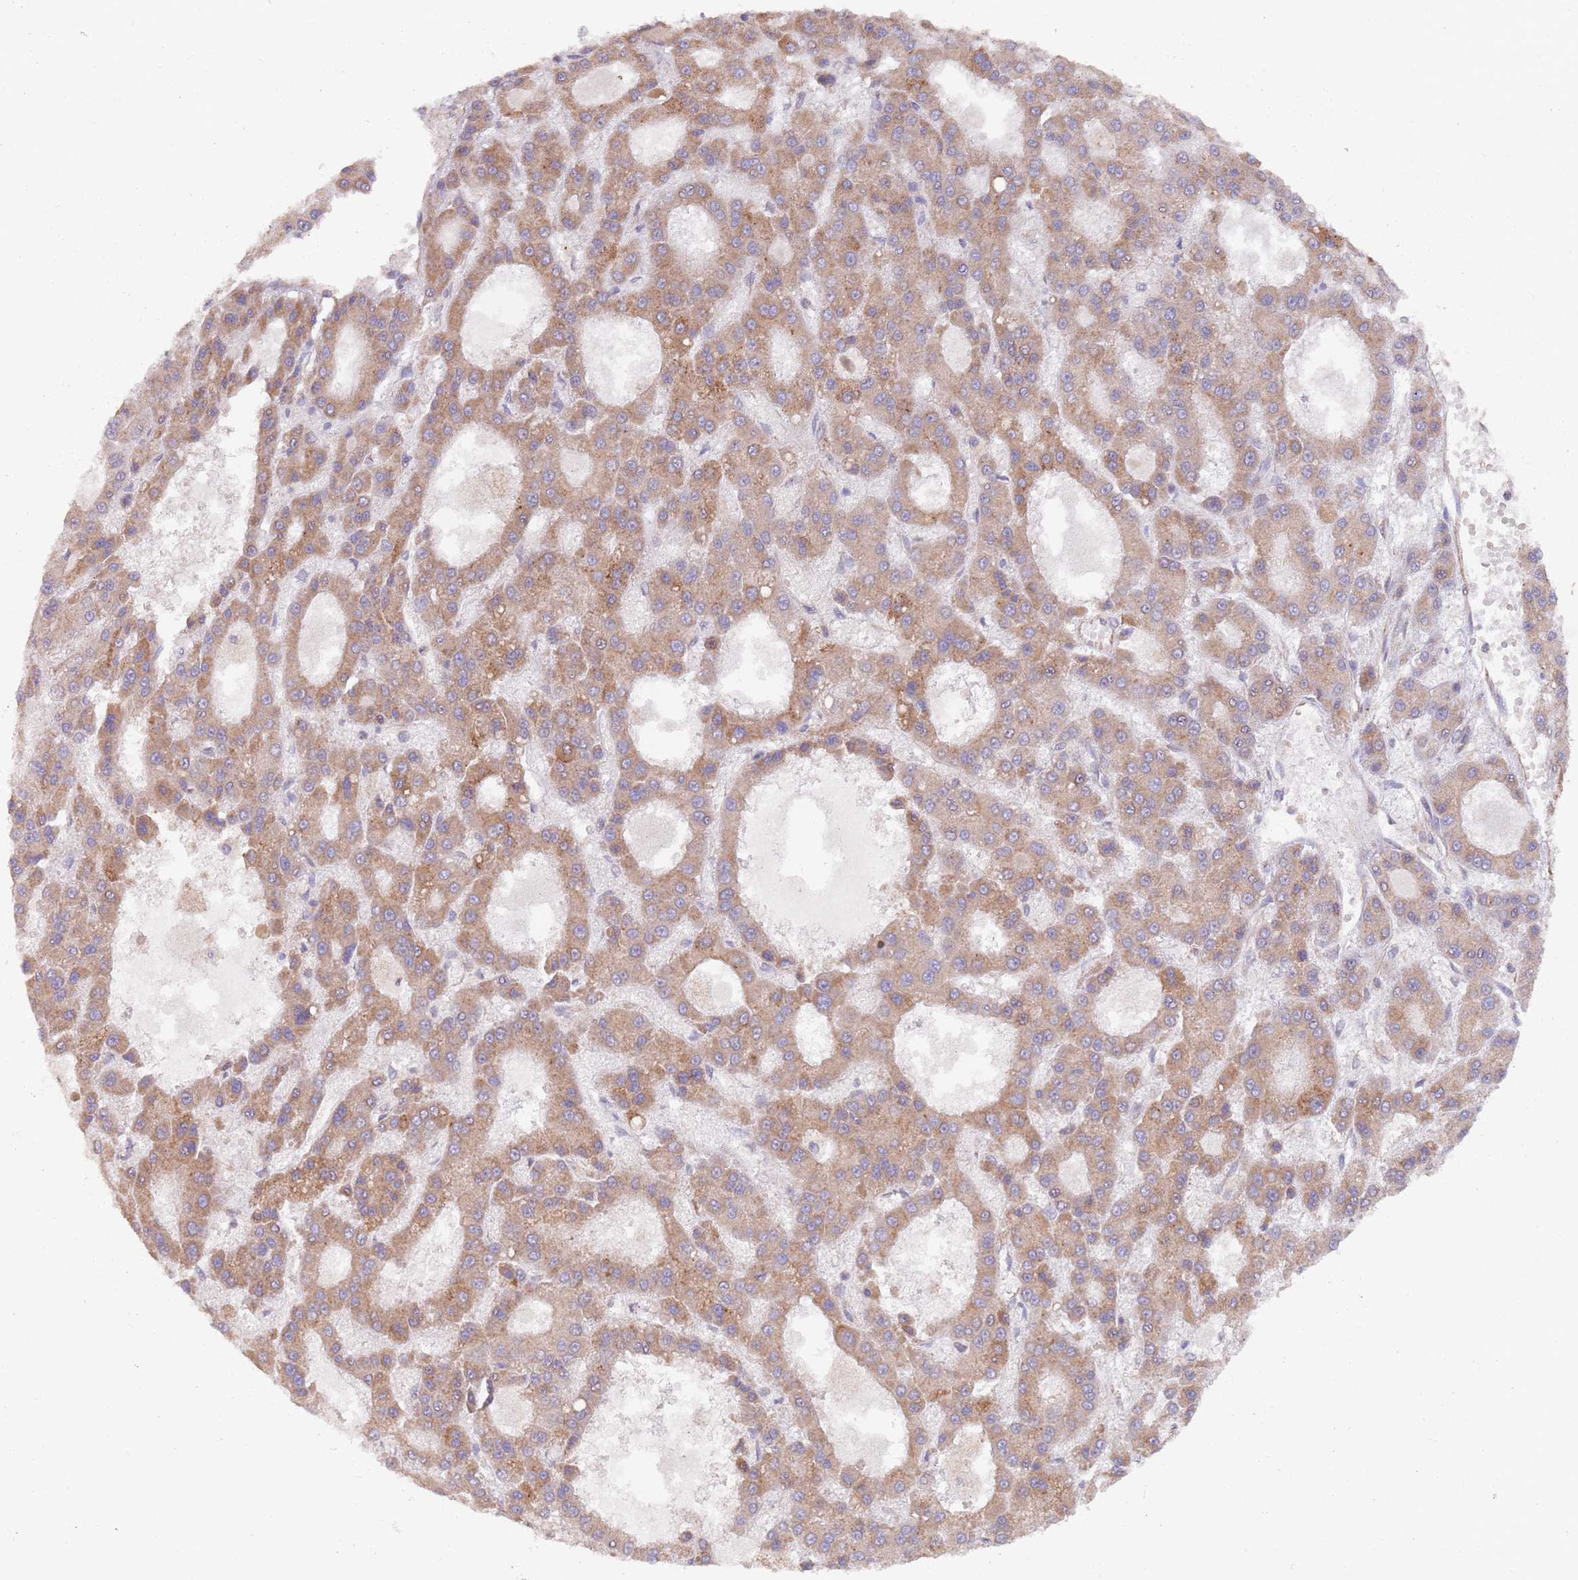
{"staining": {"intensity": "moderate", "quantity": ">75%", "location": "cytoplasmic/membranous"}, "tissue": "liver cancer", "cell_type": "Tumor cells", "image_type": "cancer", "snomed": [{"axis": "morphology", "description": "Carcinoma, Hepatocellular, NOS"}, {"axis": "topography", "description": "Liver"}], "caption": "Immunohistochemical staining of liver cancer demonstrates medium levels of moderate cytoplasmic/membranous positivity in about >75% of tumor cells.", "gene": "CHD9", "patient": {"sex": "male", "age": 70}}